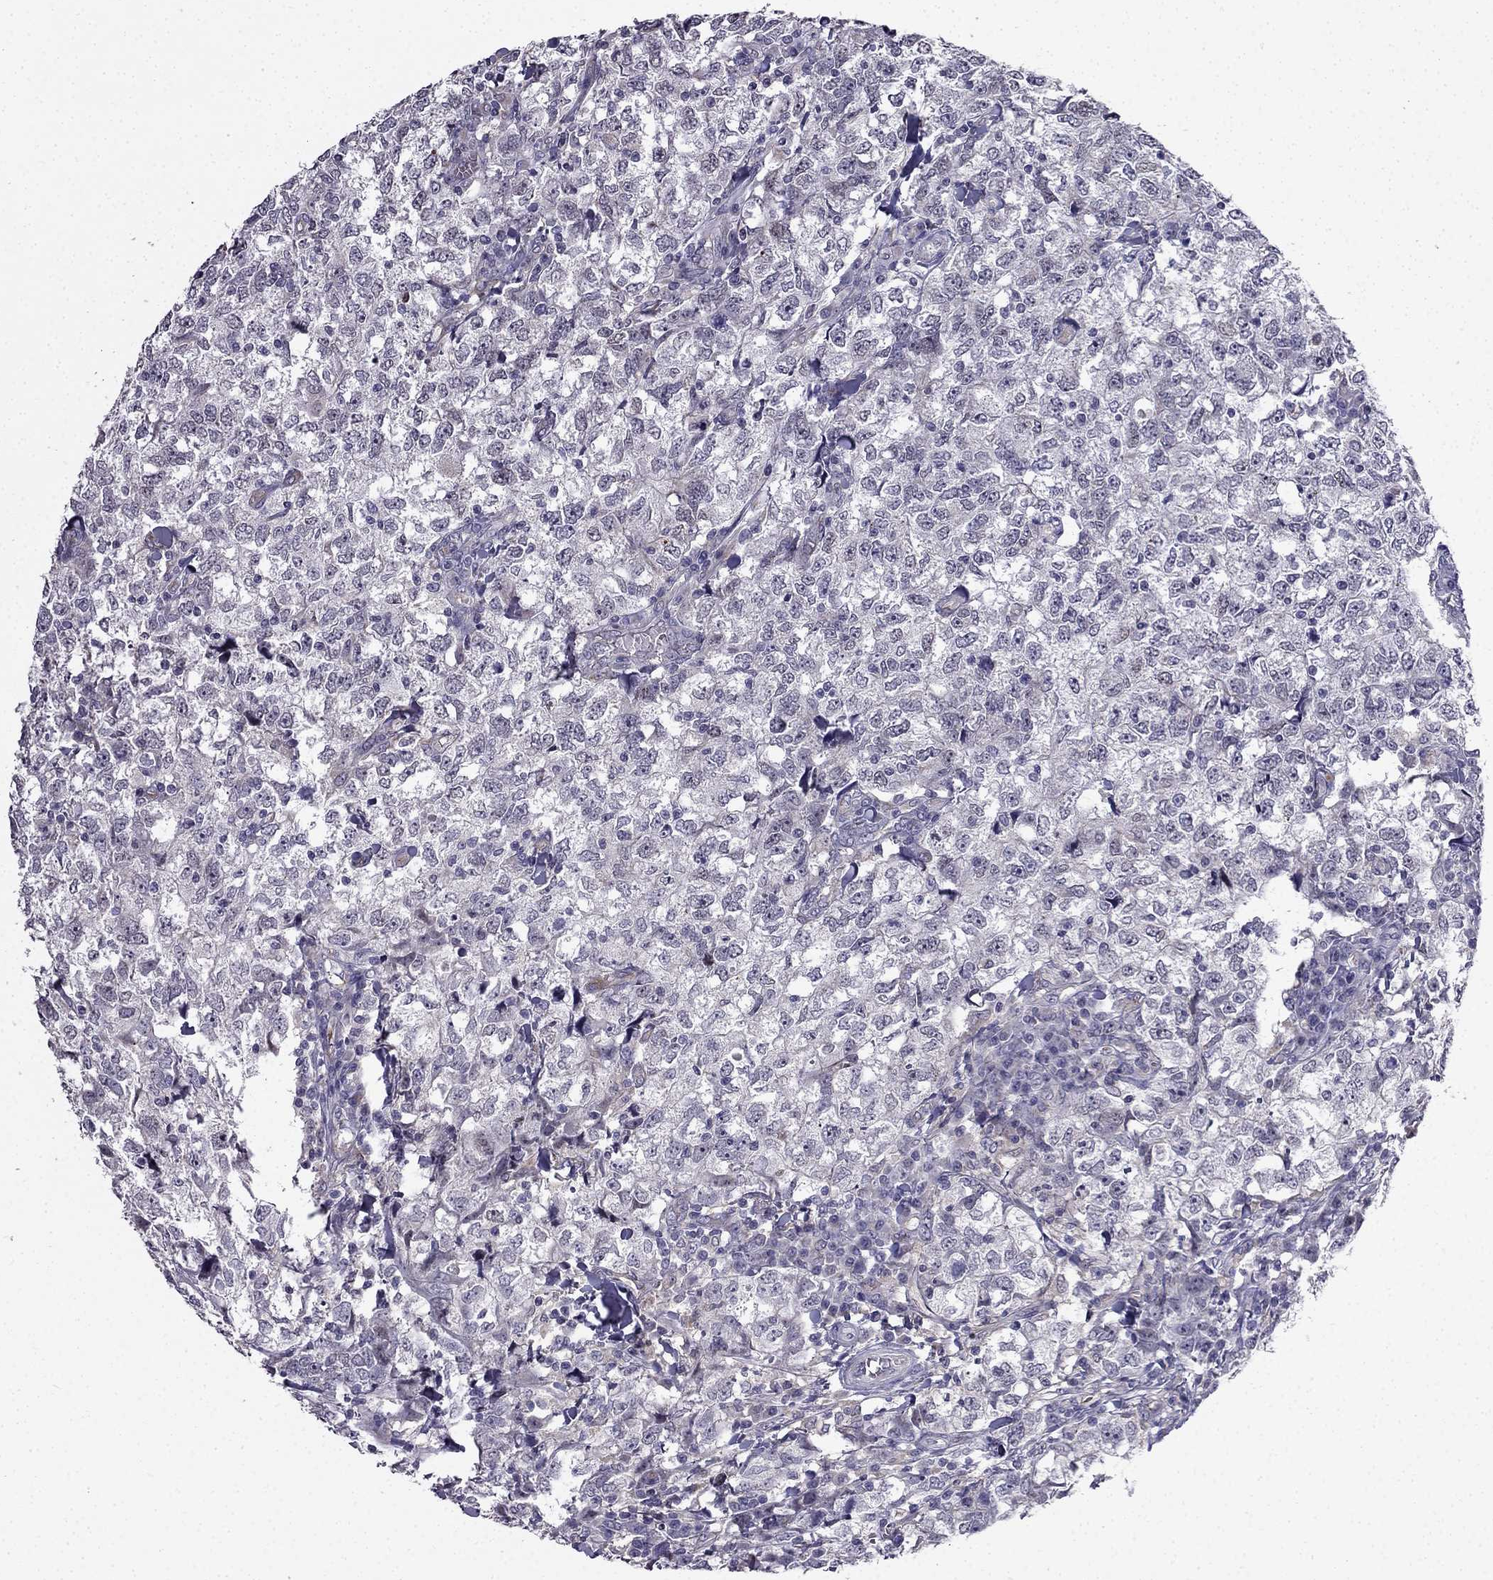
{"staining": {"intensity": "negative", "quantity": "none", "location": "none"}, "tissue": "breast cancer", "cell_type": "Tumor cells", "image_type": "cancer", "snomed": [{"axis": "morphology", "description": "Duct carcinoma"}, {"axis": "topography", "description": "Breast"}], "caption": "DAB immunohistochemical staining of human breast cancer shows no significant staining in tumor cells. (Stains: DAB (3,3'-diaminobenzidine) immunohistochemistry with hematoxylin counter stain, Microscopy: brightfield microscopy at high magnification).", "gene": "SLC6A2", "patient": {"sex": "female", "age": 30}}